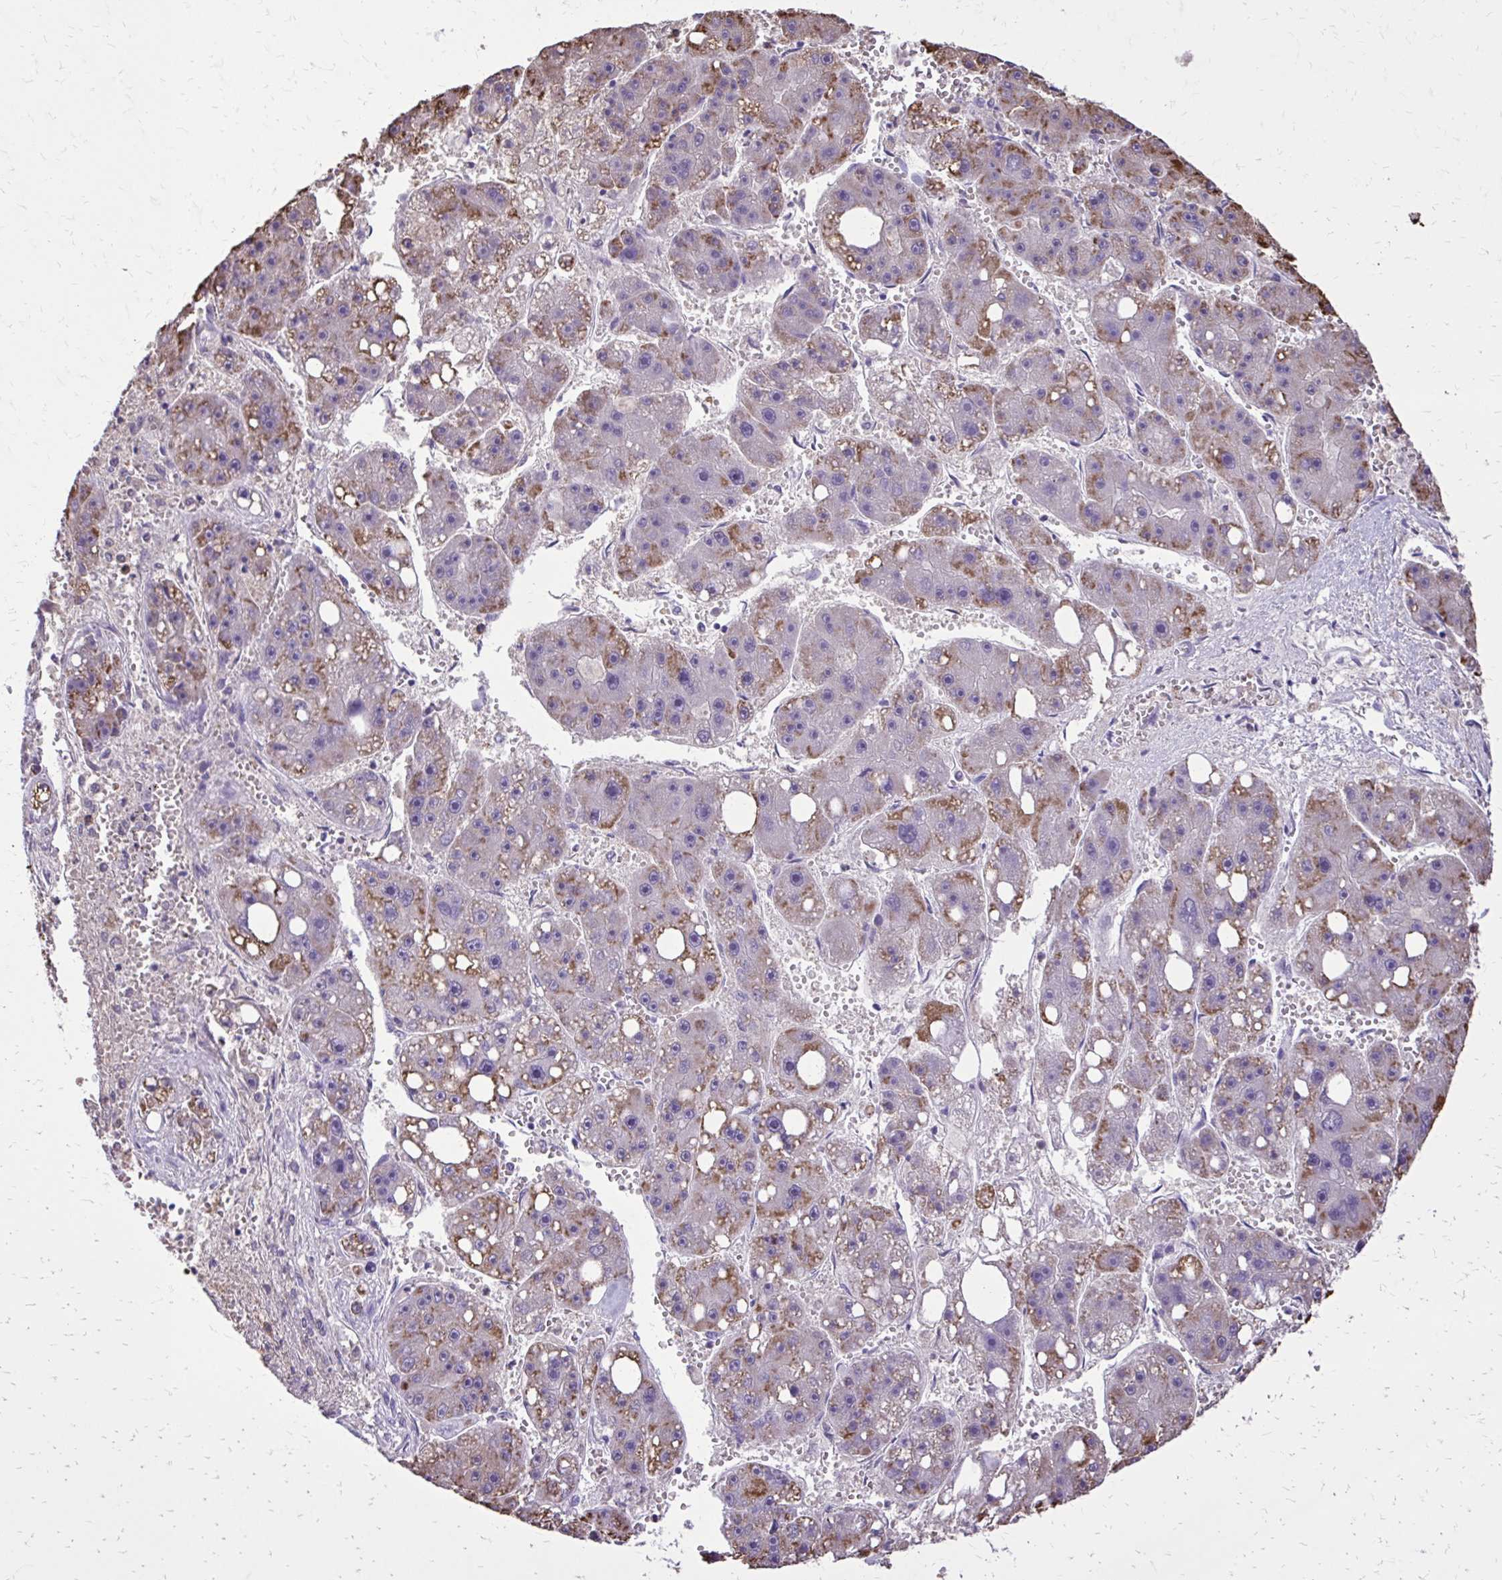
{"staining": {"intensity": "moderate", "quantity": "25%-75%", "location": "cytoplasmic/membranous"}, "tissue": "liver cancer", "cell_type": "Tumor cells", "image_type": "cancer", "snomed": [{"axis": "morphology", "description": "Carcinoma, Hepatocellular, NOS"}, {"axis": "topography", "description": "Liver"}], "caption": "Protein expression analysis of human liver hepatocellular carcinoma reveals moderate cytoplasmic/membranous expression in about 25%-75% of tumor cells. (brown staining indicates protein expression, while blue staining denotes nuclei).", "gene": "CAT", "patient": {"sex": "female", "age": 61}}